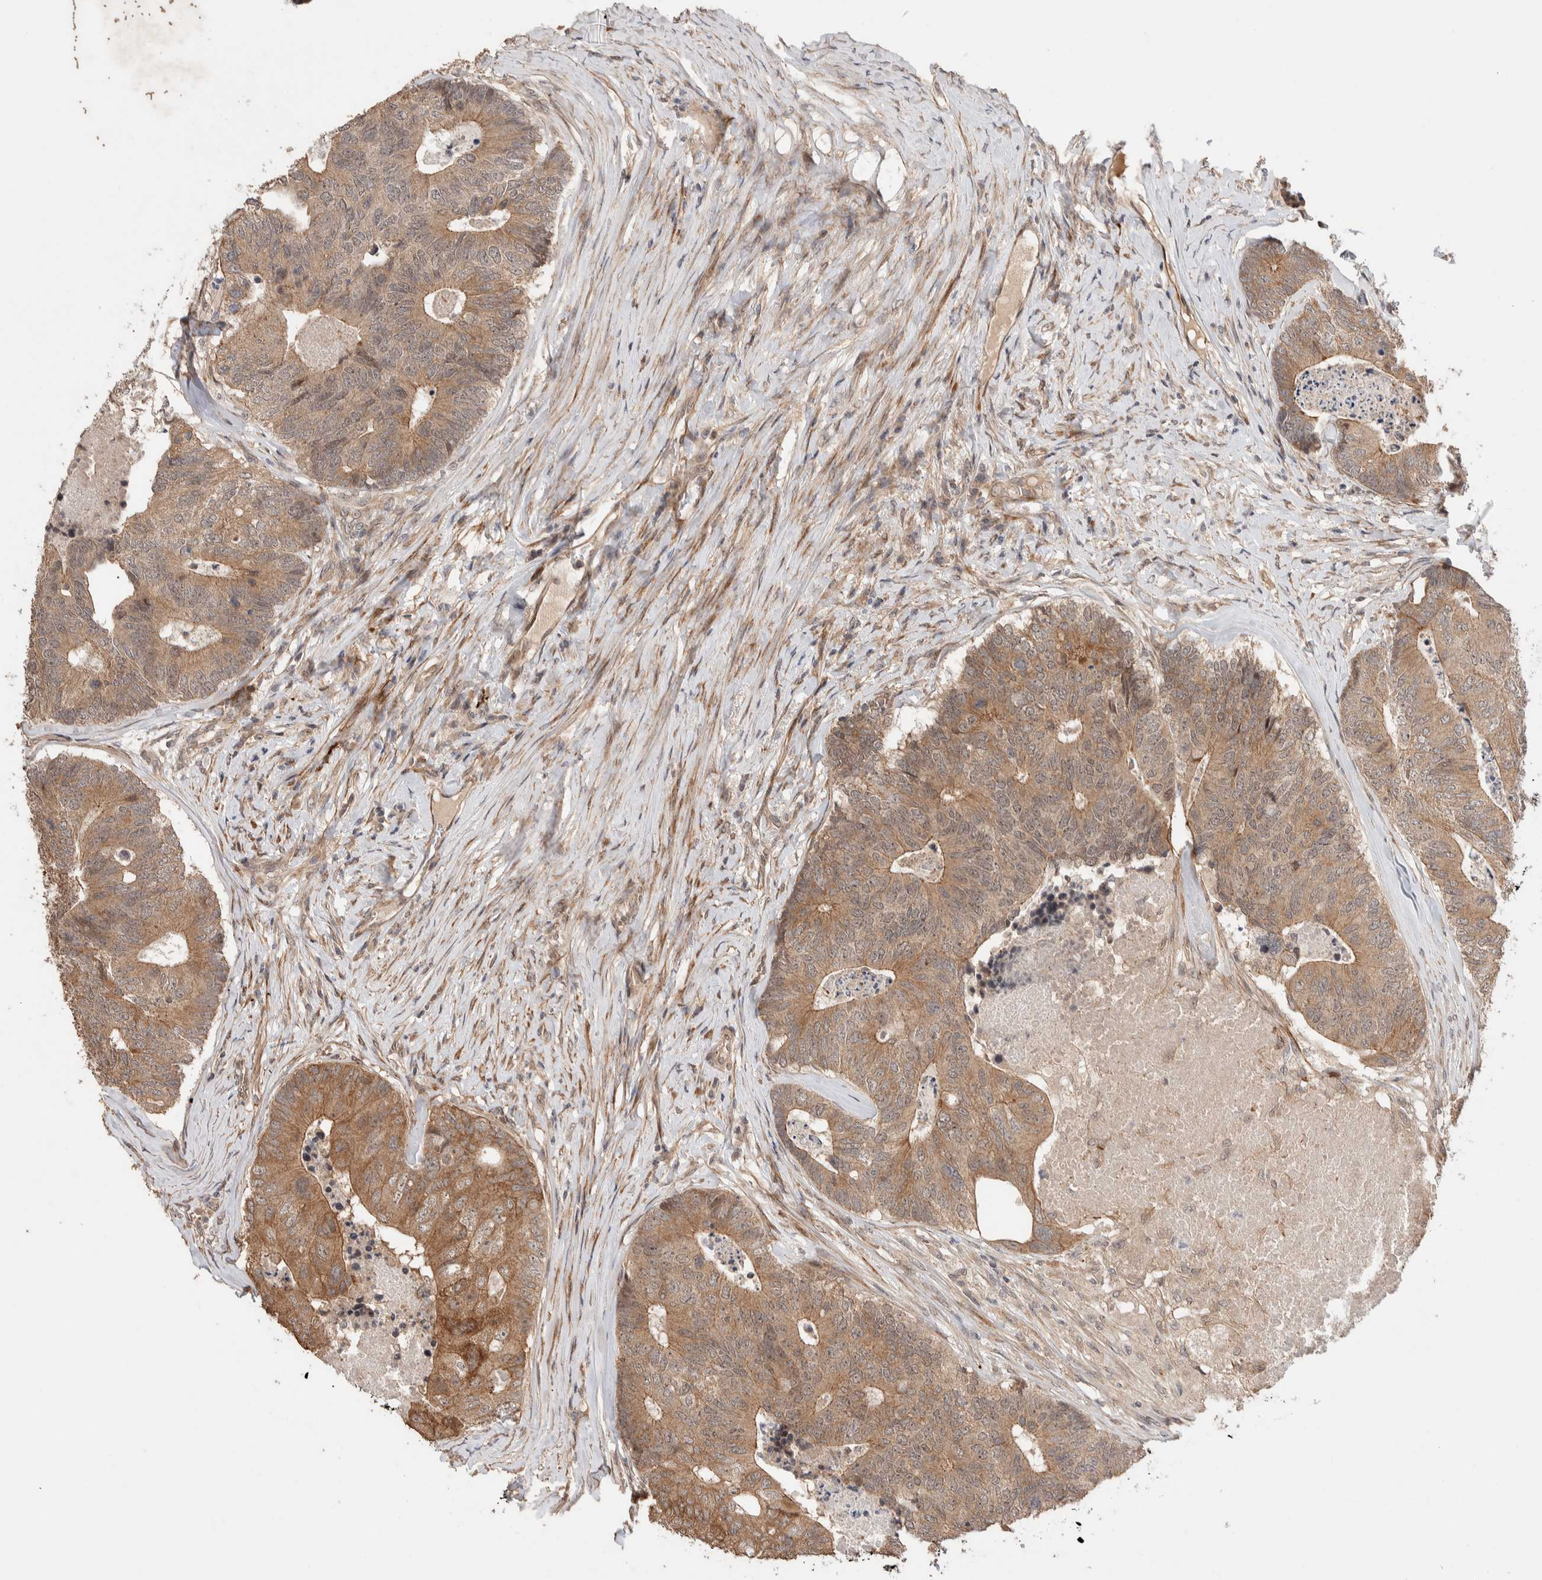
{"staining": {"intensity": "moderate", "quantity": ">75%", "location": "cytoplasmic/membranous"}, "tissue": "colorectal cancer", "cell_type": "Tumor cells", "image_type": "cancer", "snomed": [{"axis": "morphology", "description": "Adenocarcinoma, NOS"}, {"axis": "topography", "description": "Colon"}], "caption": "Tumor cells exhibit moderate cytoplasmic/membranous staining in about >75% of cells in colorectal adenocarcinoma.", "gene": "PRDM15", "patient": {"sex": "female", "age": 67}}